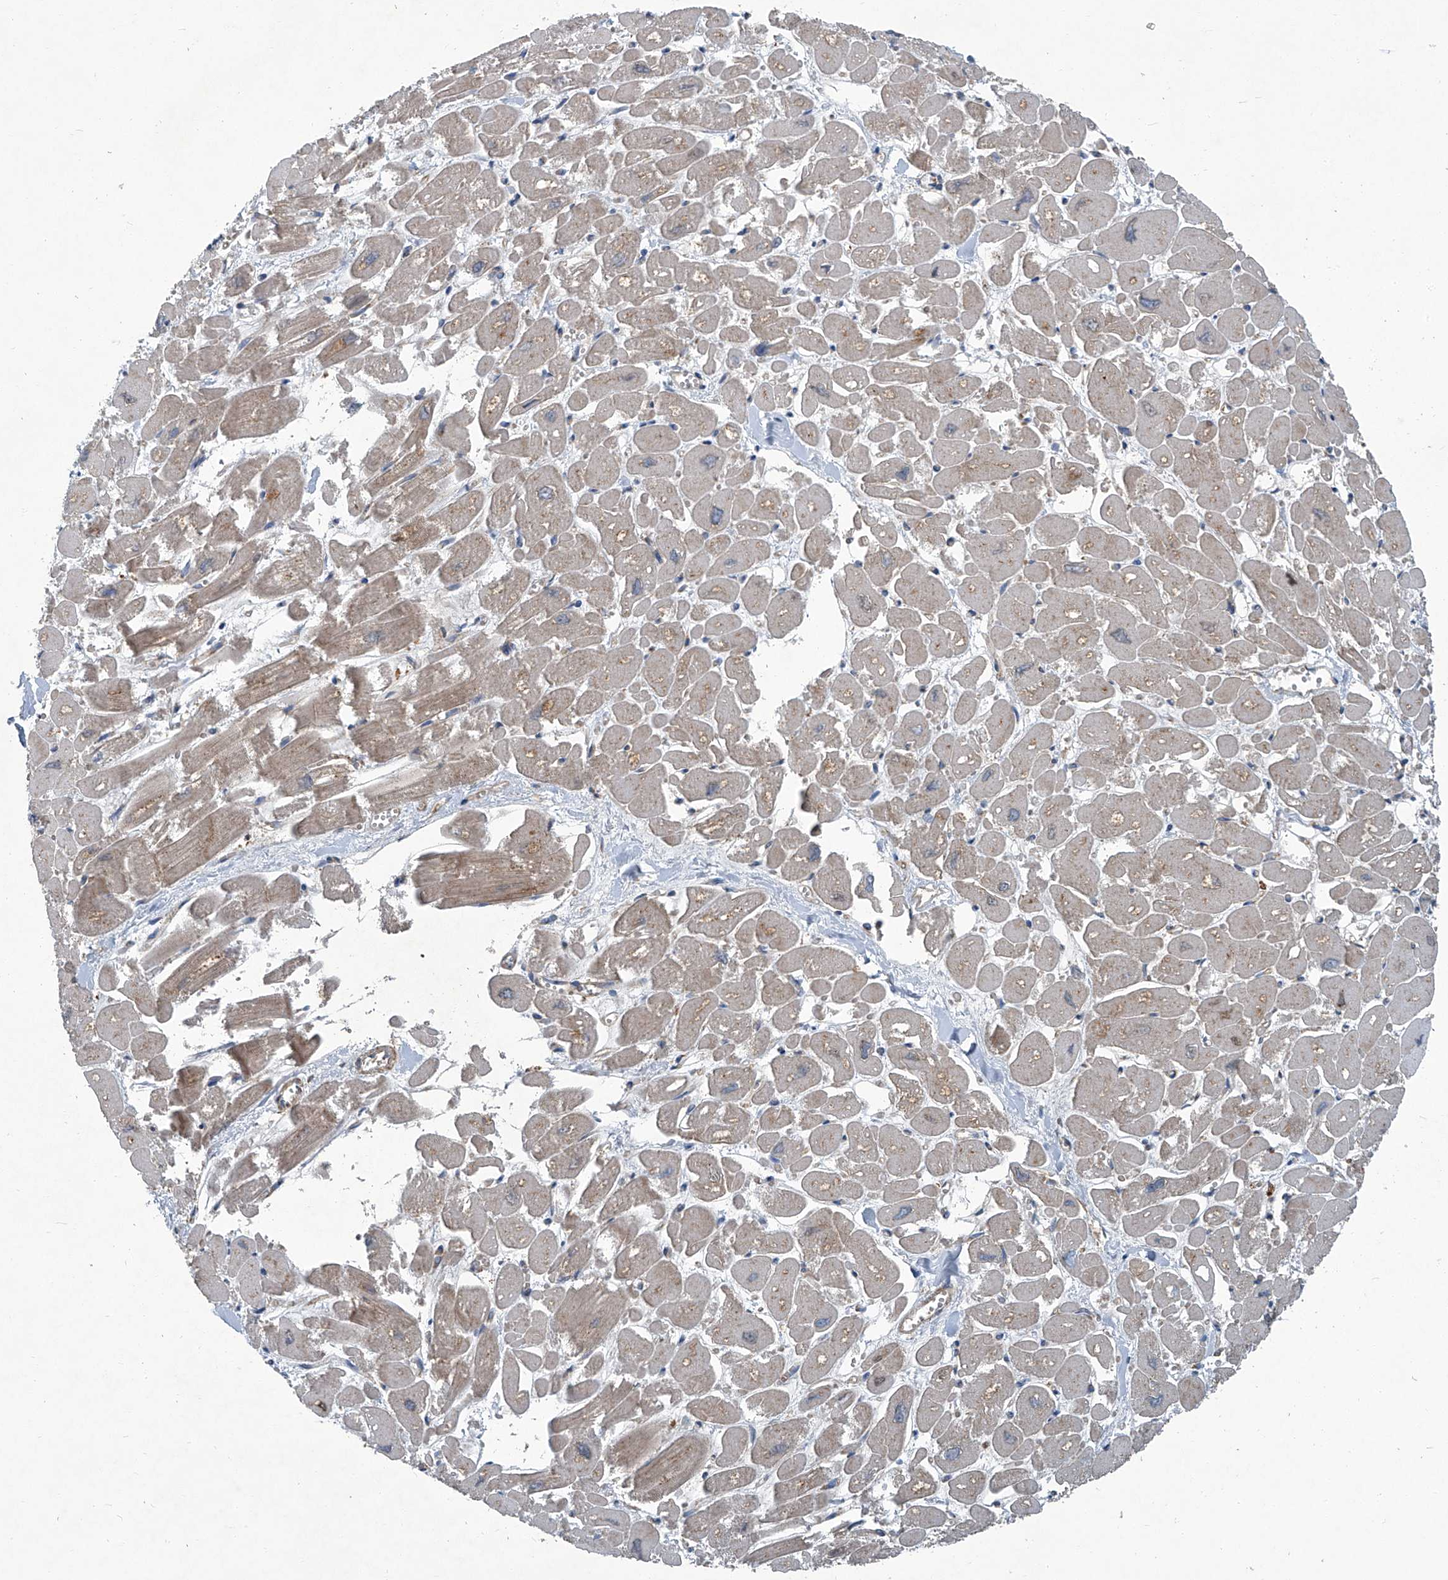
{"staining": {"intensity": "moderate", "quantity": "25%-75%", "location": "cytoplasmic/membranous"}, "tissue": "heart muscle", "cell_type": "Cardiomyocytes", "image_type": "normal", "snomed": [{"axis": "morphology", "description": "Normal tissue, NOS"}, {"axis": "topography", "description": "Heart"}], "caption": "Immunohistochemistry histopathology image of normal heart muscle: heart muscle stained using immunohistochemistry (IHC) demonstrates medium levels of moderate protein expression localized specifically in the cytoplasmic/membranous of cardiomyocytes, appearing as a cytoplasmic/membranous brown color.", "gene": "PIGH", "patient": {"sex": "male", "age": 54}}